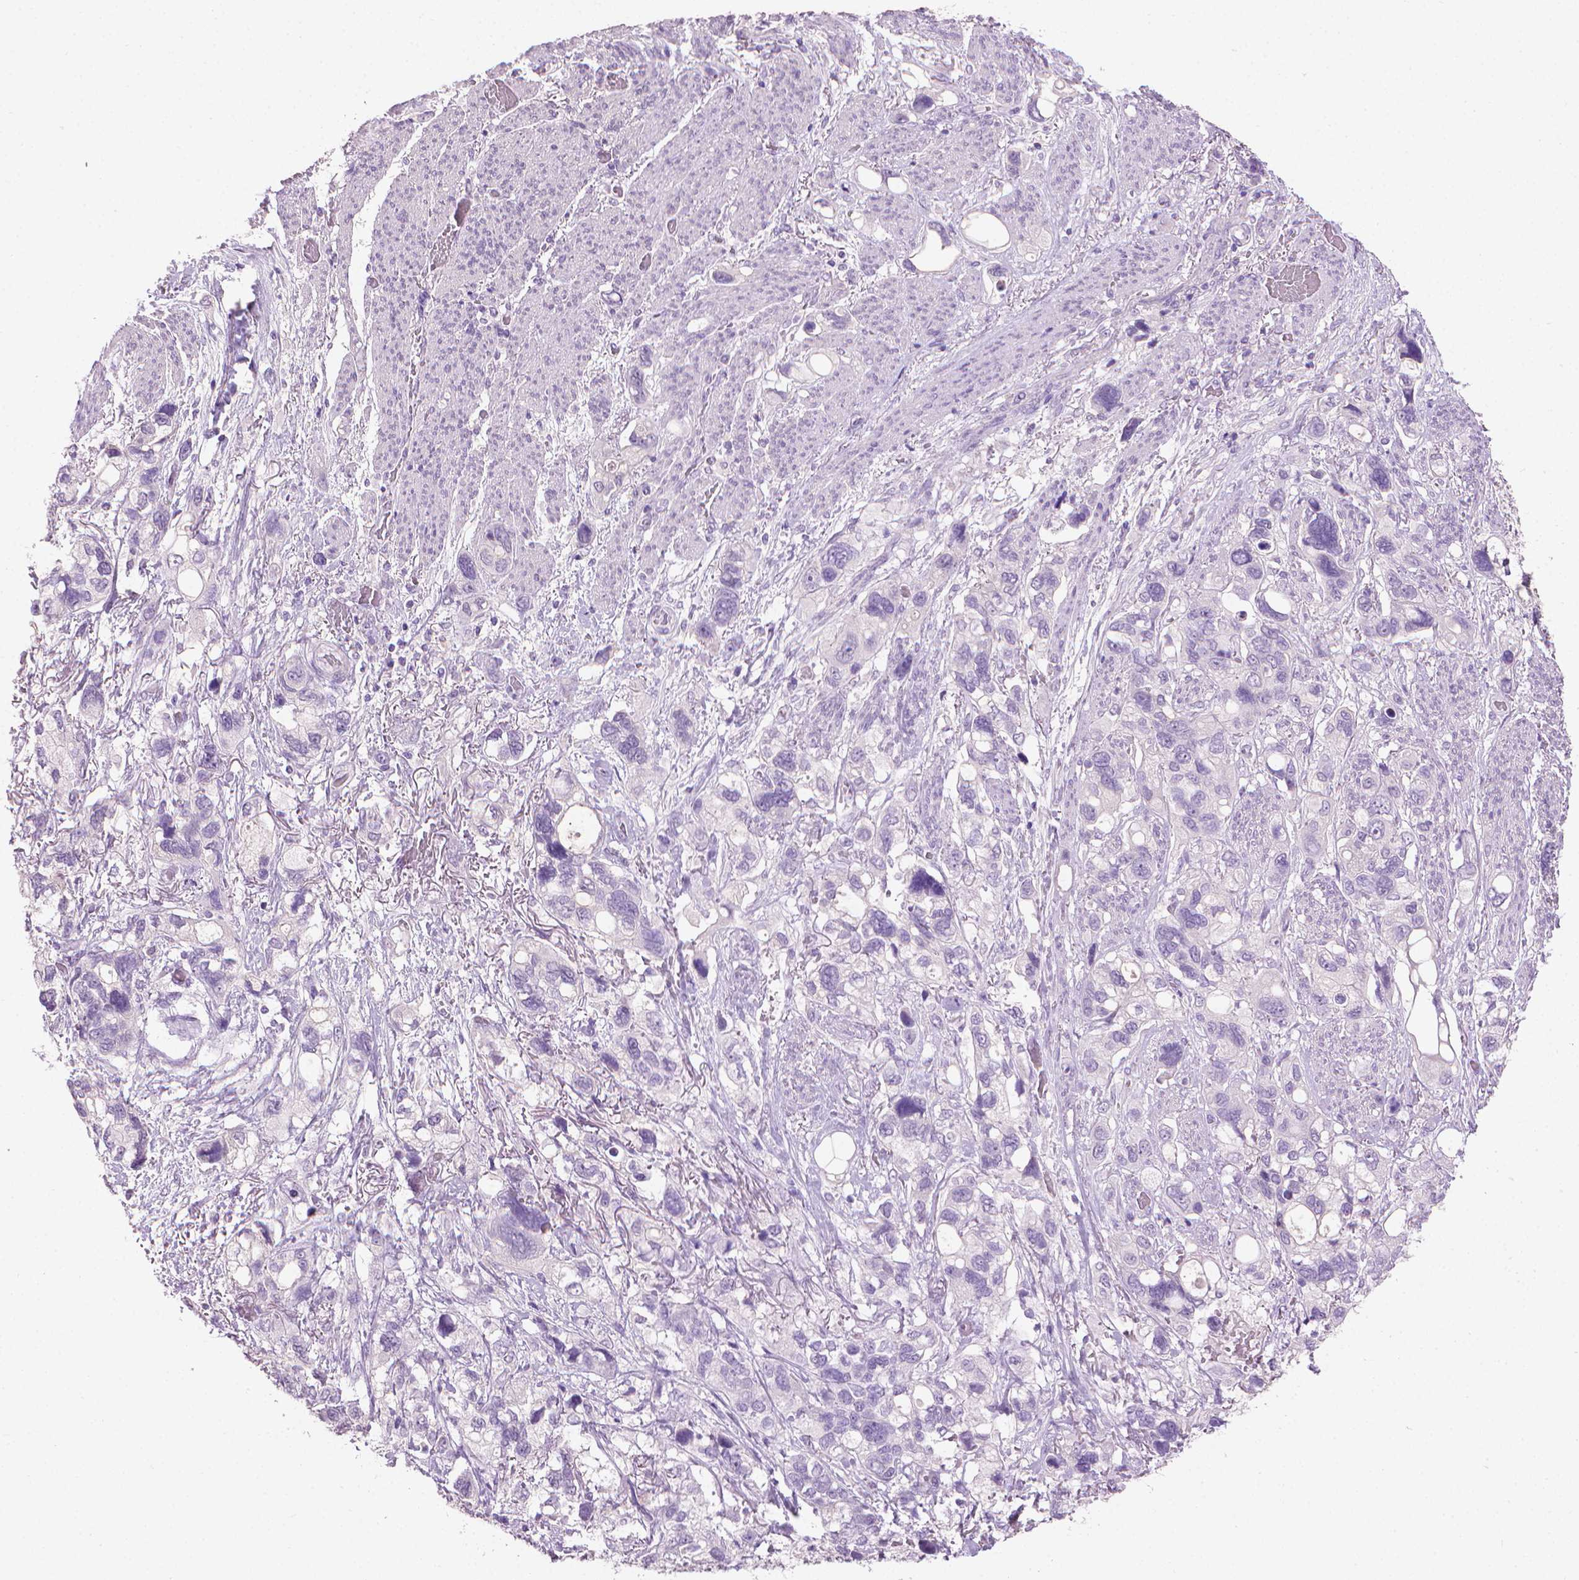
{"staining": {"intensity": "negative", "quantity": "none", "location": "none"}, "tissue": "stomach cancer", "cell_type": "Tumor cells", "image_type": "cancer", "snomed": [{"axis": "morphology", "description": "Adenocarcinoma, NOS"}, {"axis": "topography", "description": "Stomach, upper"}], "caption": "Human adenocarcinoma (stomach) stained for a protein using immunohistochemistry (IHC) shows no staining in tumor cells.", "gene": "MLANA", "patient": {"sex": "female", "age": 81}}